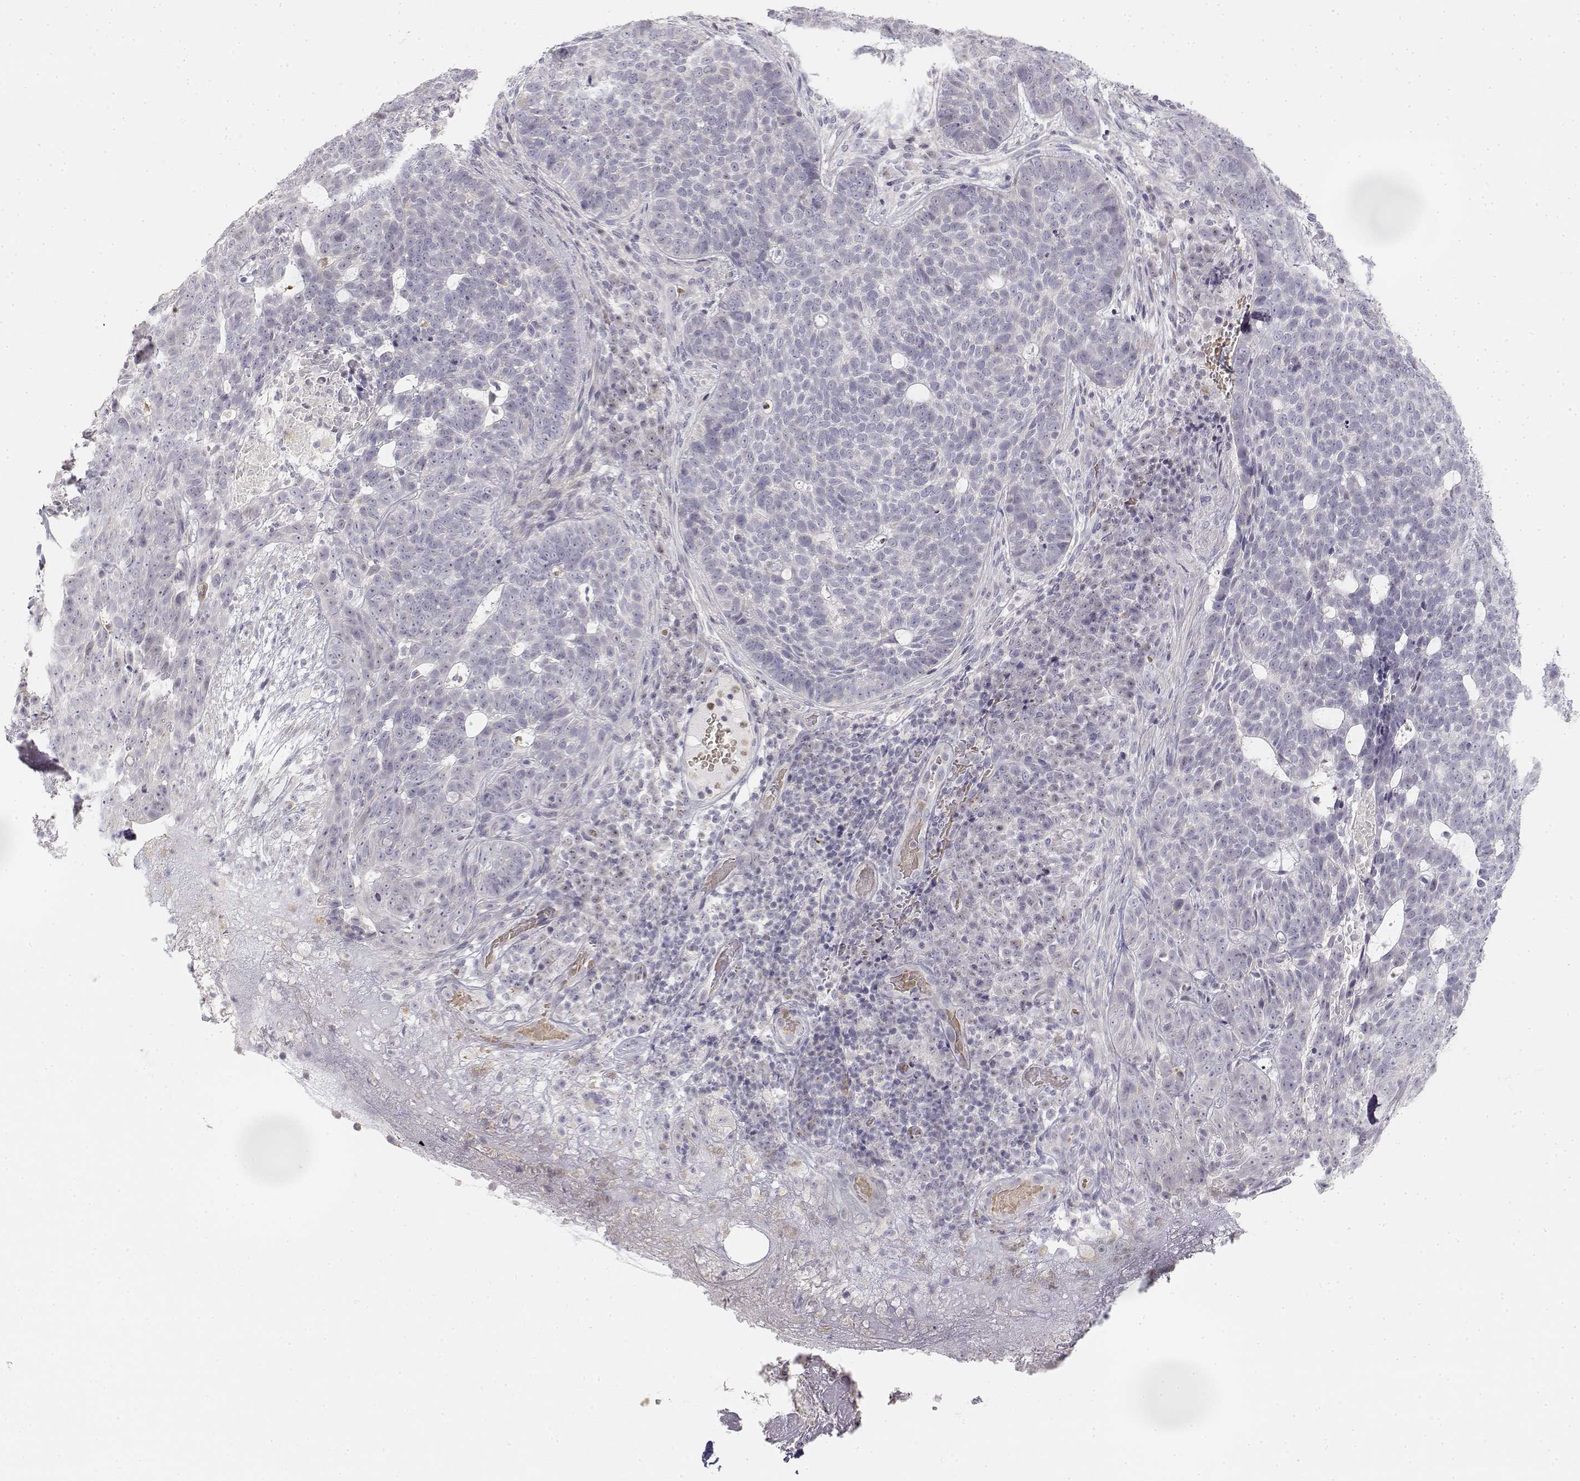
{"staining": {"intensity": "negative", "quantity": "none", "location": "none"}, "tissue": "skin cancer", "cell_type": "Tumor cells", "image_type": "cancer", "snomed": [{"axis": "morphology", "description": "Basal cell carcinoma"}, {"axis": "topography", "description": "Skin"}], "caption": "DAB immunohistochemical staining of human skin basal cell carcinoma displays no significant positivity in tumor cells.", "gene": "GLIPR1L2", "patient": {"sex": "female", "age": 69}}